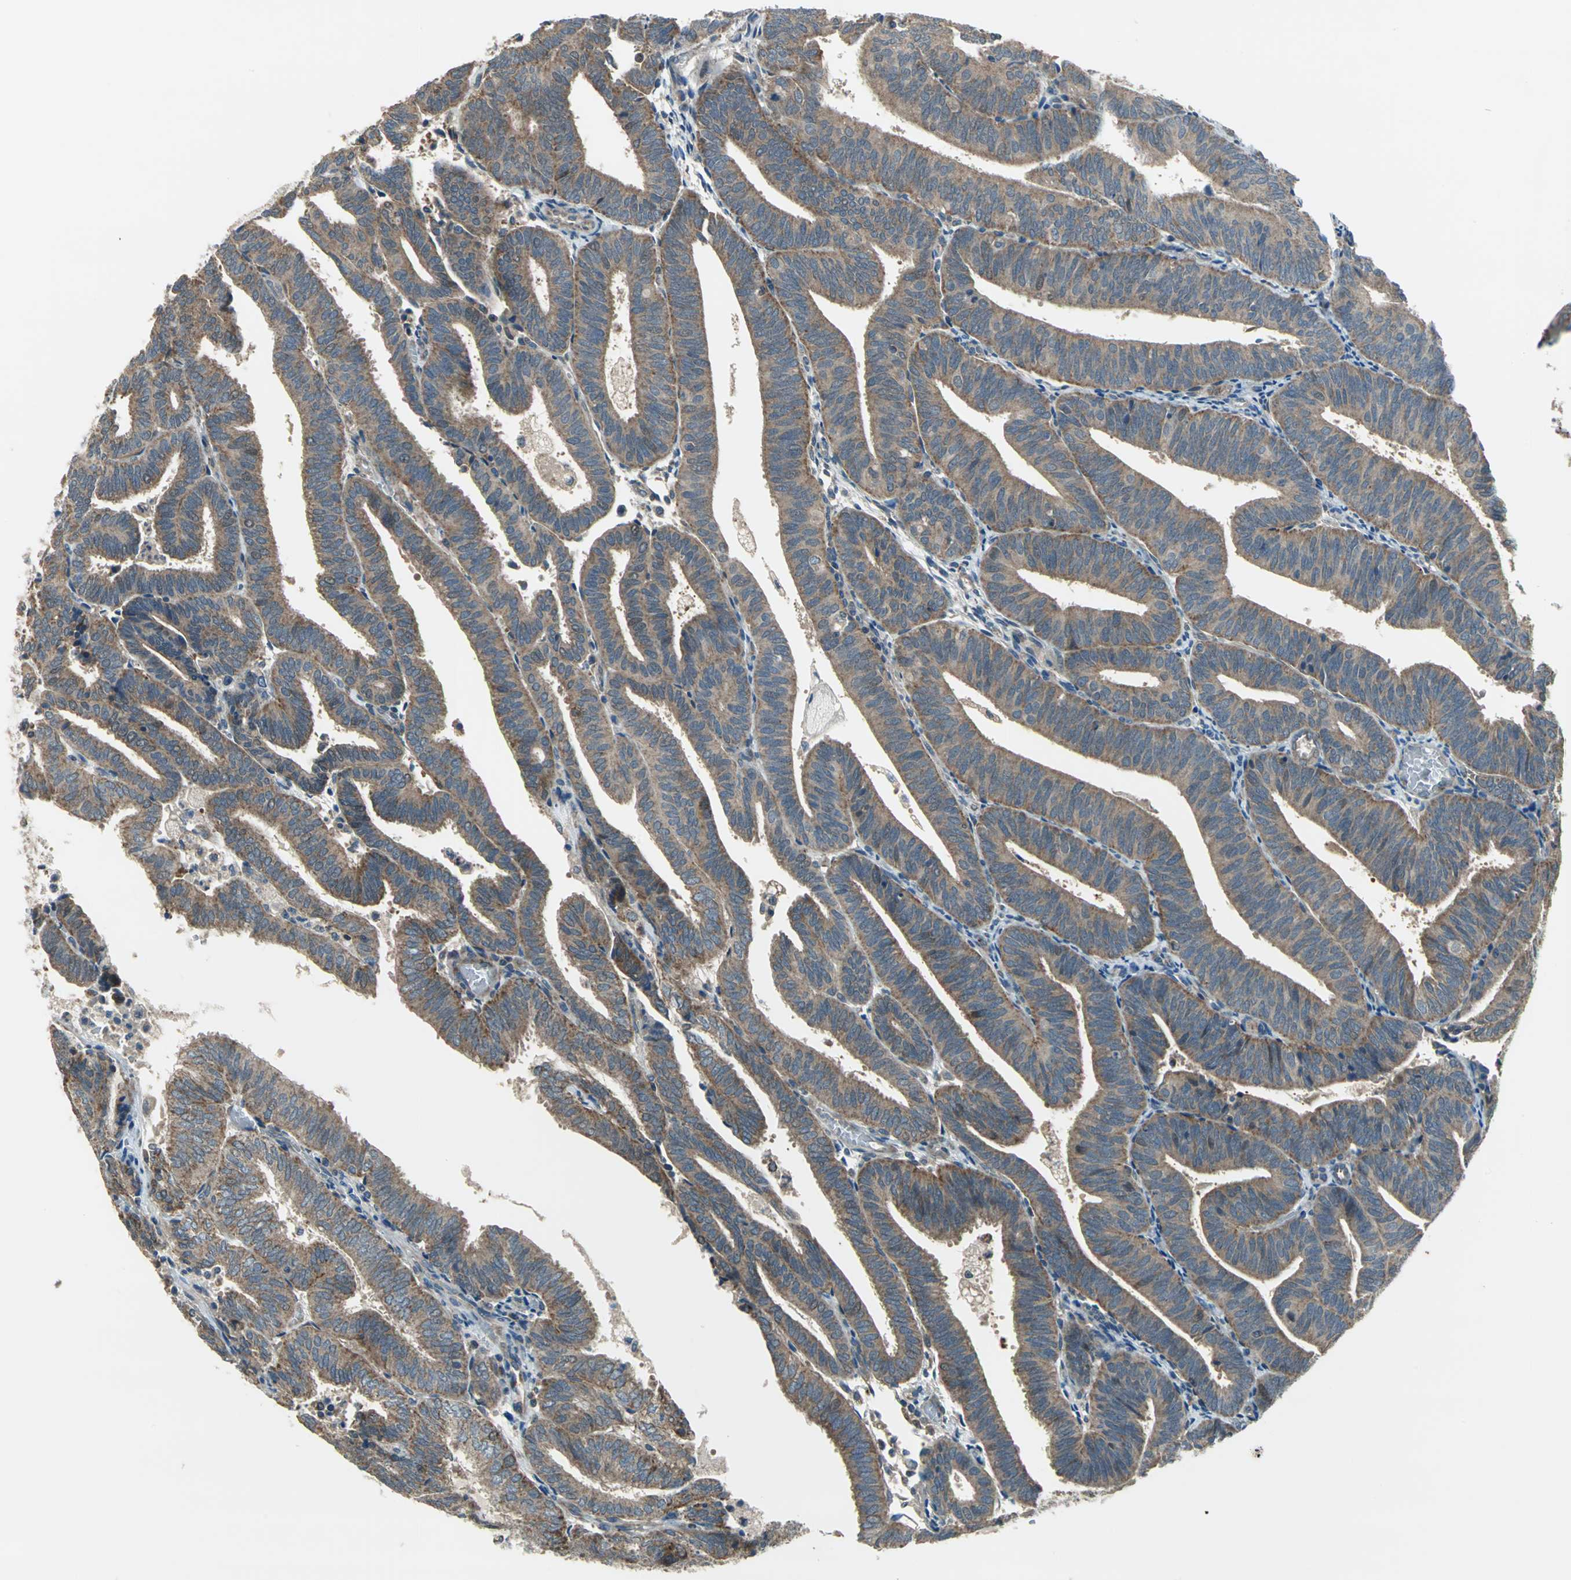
{"staining": {"intensity": "moderate", "quantity": ">75%", "location": "cytoplasmic/membranous"}, "tissue": "endometrial cancer", "cell_type": "Tumor cells", "image_type": "cancer", "snomed": [{"axis": "morphology", "description": "Adenocarcinoma, NOS"}, {"axis": "topography", "description": "Uterus"}], "caption": "A medium amount of moderate cytoplasmic/membranous expression is identified in about >75% of tumor cells in endometrial cancer tissue.", "gene": "TRAK1", "patient": {"sex": "female", "age": 60}}